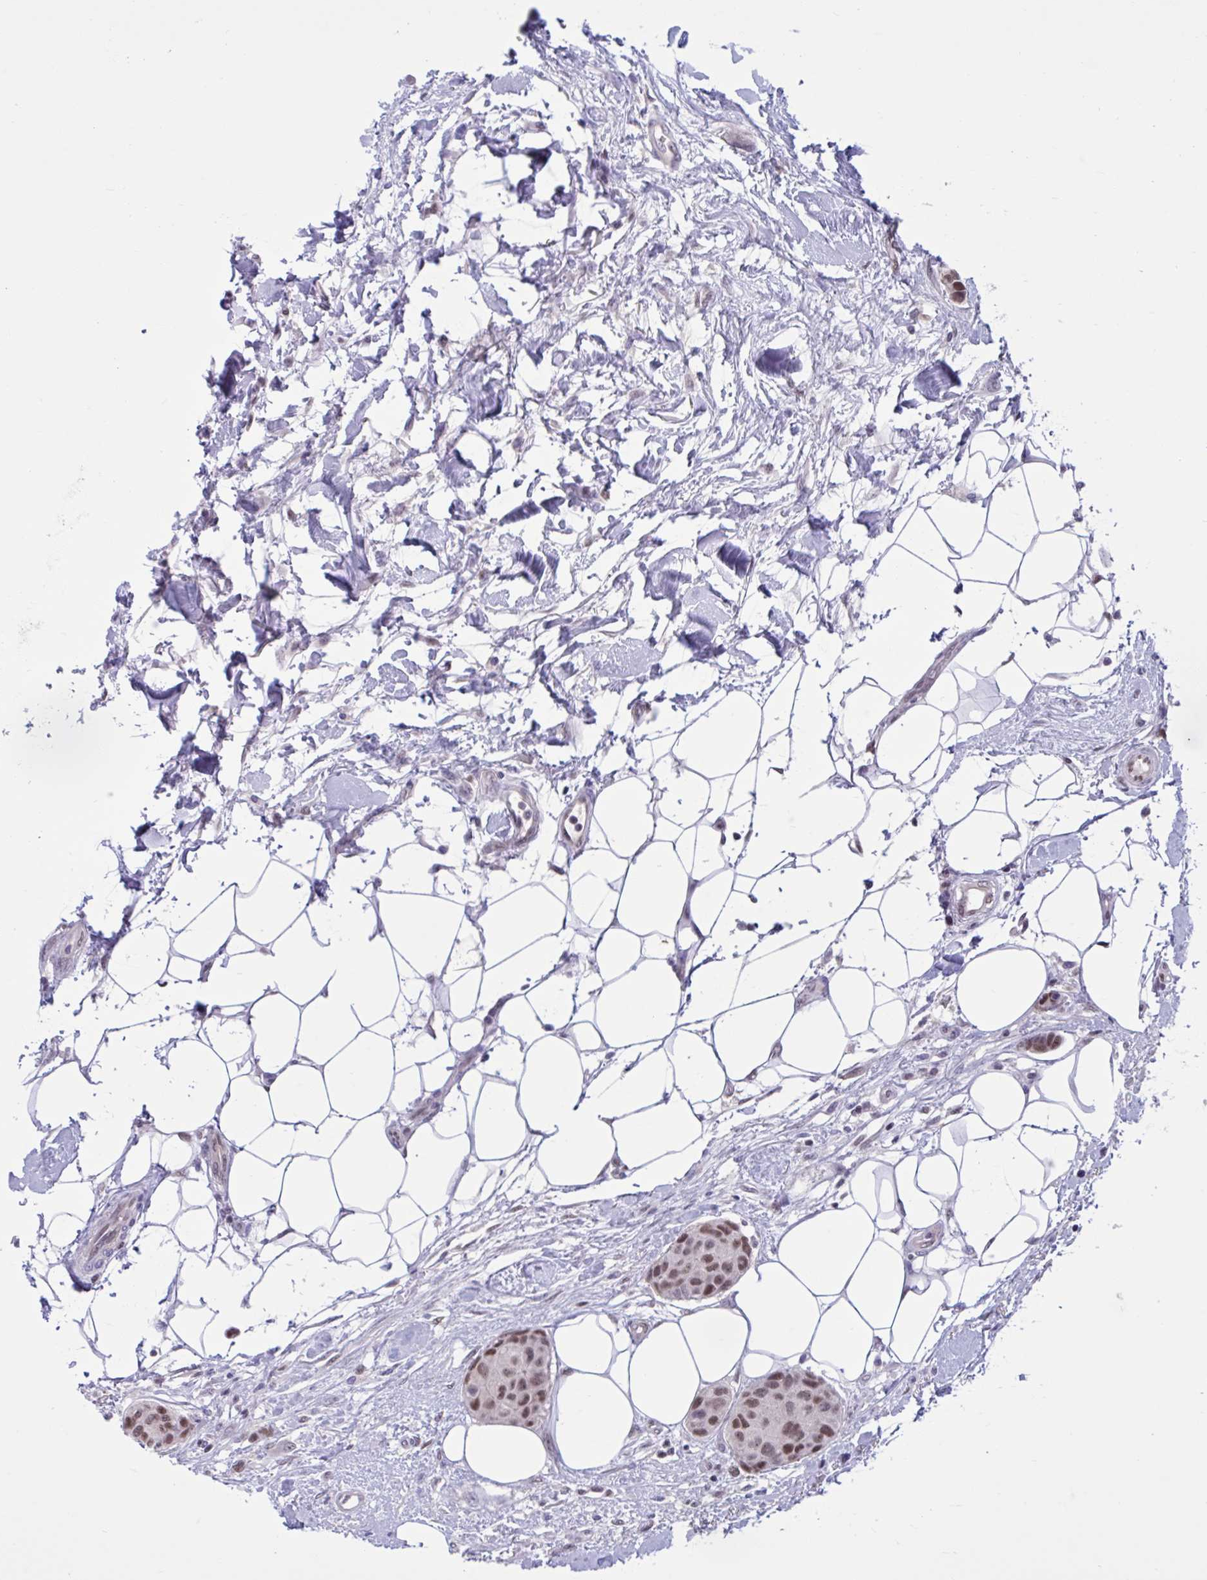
{"staining": {"intensity": "moderate", "quantity": ">75%", "location": "nuclear"}, "tissue": "breast cancer", "cell_type": "Tumor cells", "image_type": "cancer", "snomed": [{"axis": "morphology", "description": "Duct carcinoma"}, {"axis": "topography", "description": "Breast"}, {"axis": "topography", "description": "Lymph node"}], "caption": "The immunohistochemical stain highlights moderate nuclear expression in tumor cells of breast infiltrating ductal carcinoma tissue. The protein of interest is stained brown, and the nuclei are stained in blue (DAB (3,3'-diaminobenzidine) IHC with brightfield microscopy, high magnification).", "gene": "RBL1", "patient": {"sex": "female", "age": 80}}